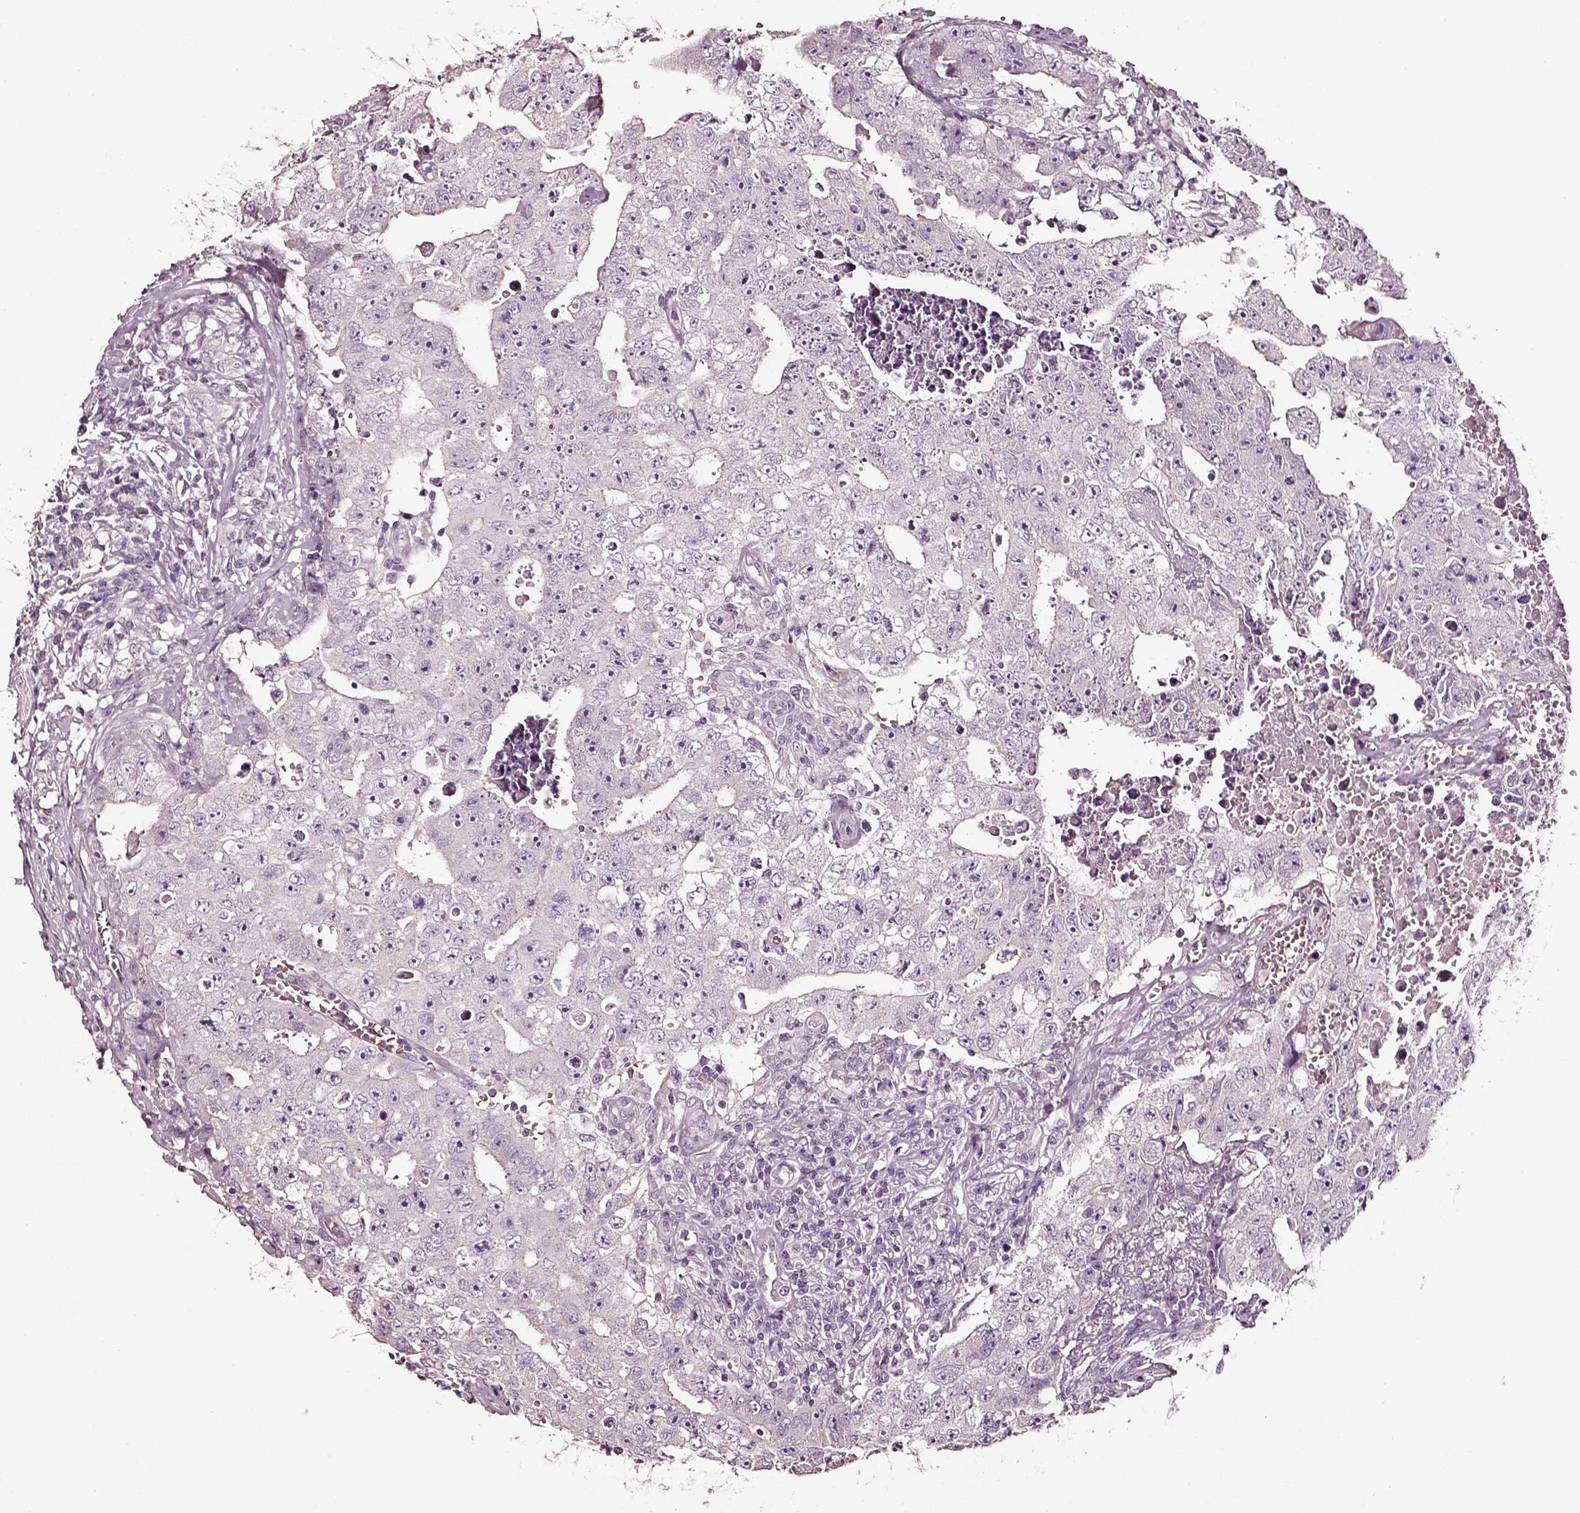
{"staining": {"intensity": "negative", "quantity": "none", "location": "none"}, "tissue": "testis cancer", "cell_type": "Tumor cells", "image_type": "cancer", "snomed": [{"axis": "morphology", "description": "Carcinoma, Embryonal, NOS"}, {"axis": "topography", "description": "Testis"}], "caption": "This is a photomicrograph of IHC staining of testis cancer (embryonal carcinoma), which shows no expression in tumor cells.", "gene": "AADAT", "patient": {"sex": "male", "age": 36}}